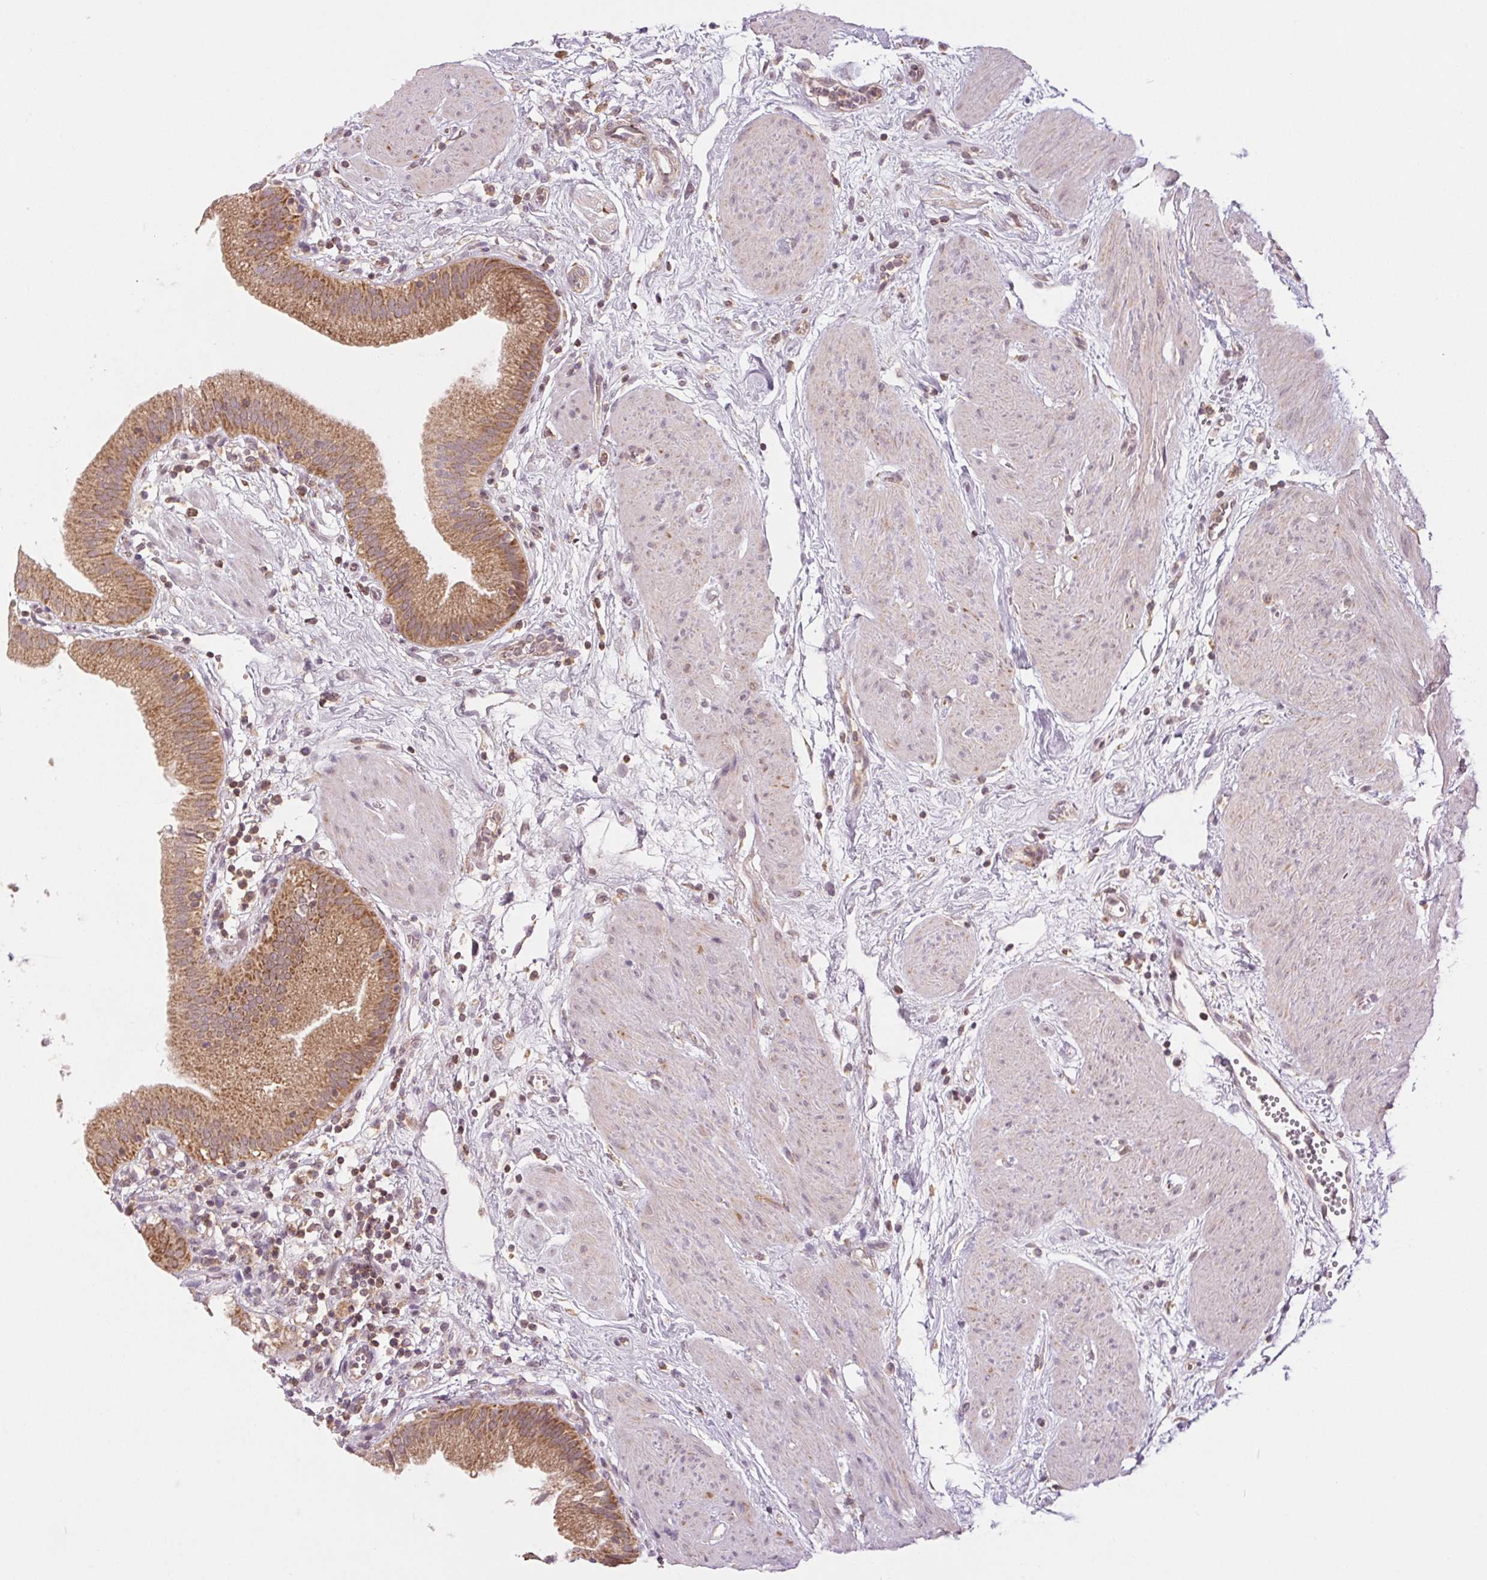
{"staining": {"intensity": "moderate", "quantity": ">75%", "location": "cytoplasmic/membranous"}, "tissue": "gallbladder", "cell_type": "Glandular cells", "image_type": "normal", "snomed": [{"axis": "morphology", "description": "Normal tissue, NOS"}, {"axis": "topography", "description": "Gallbladder"}], "caption": "Brown immunohistochemical staining in normal gallbladder shows moderate cytoplasmic/membranous expression in about >75% of glandular cells.", "gene": "MAP3K5", "patient": {"sex": "female", "age": 65}}